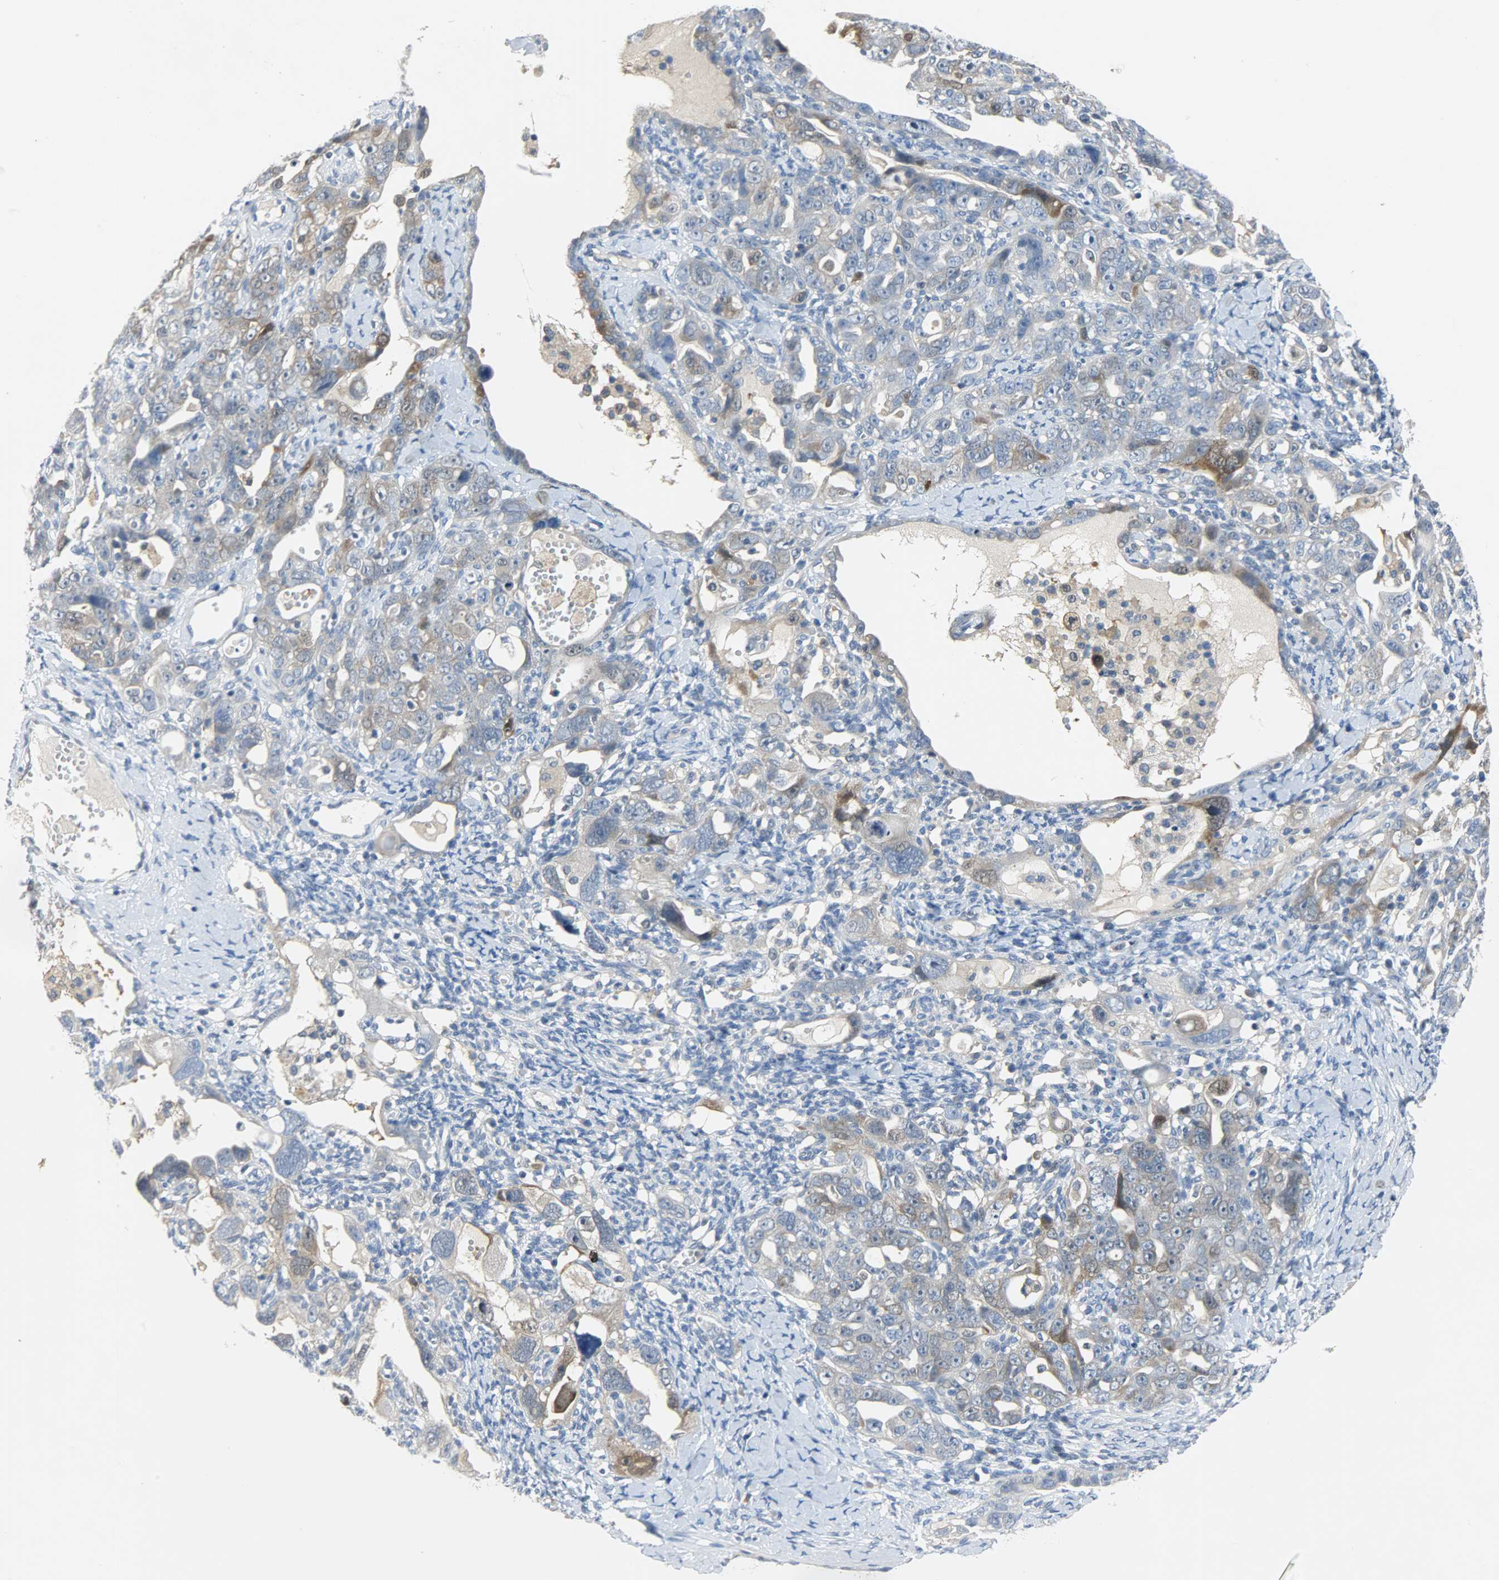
{"staining": {"intensity": "weak", "quantity": "25%-75%", "location": "cytoplasmic/membranous"}, "tissue": "ovarian cancer", "cell_type": "Tumor cells", "image_type": "cancer", "snomed": [{"axis": "morphology", "description": "Cystadenocarcinoma, serous, NOS"}, {"axis": "topography", "description": "Ovary"}], "caption": "Tumor cells demonstrate low levels of weak cytoplasmic/membranous staining in about 25%-75% of cells in human ovarian cancer (serous cystadenocarcinoma).", "gene": "EIF4EBP1", "patient": {"sex": "female", "age": 66}}